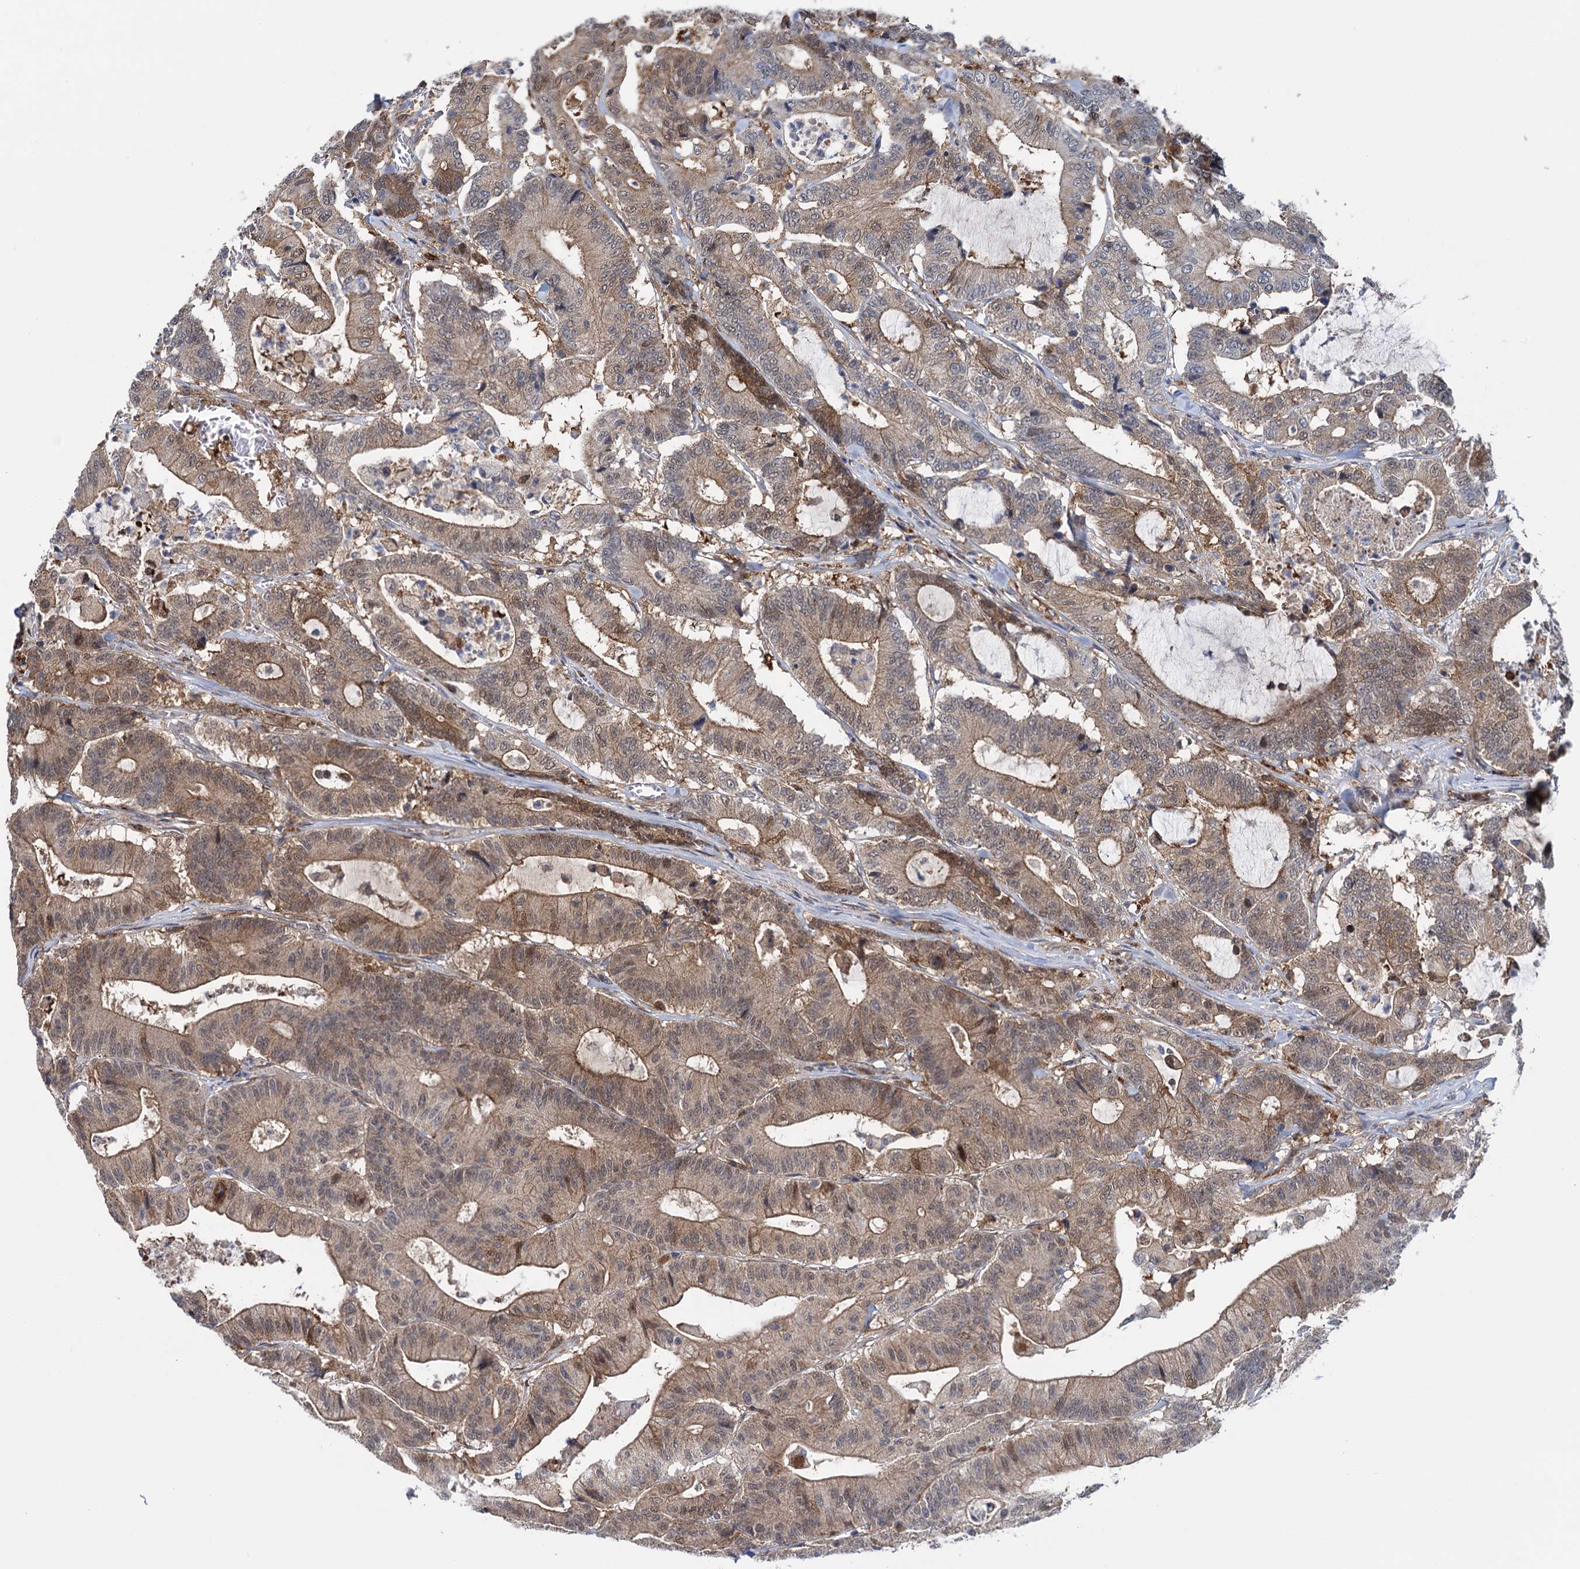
{"staining": {"intensity": "weak", "quantity": "25%-75%", "location": "cytoplasmic/membranous,nuclear"}, "tissue": "colorectal cancer", "cell_type": "Tumor cells", "image_type": "cancer", "snomed": [{"axis": "morphology", "description": "Adenocarcinoma, NOS"}, {"axis": "topography", "description": "Colon"}], "caption": "Colorectal cancer (adenocarcinoma) tissue reveals weak cytoplasmic/membranous and nuclear expression in approximately 25%-75% of tumor cells", "gene": "GLO1", "patient": {"sex": "female", "age": 84}}